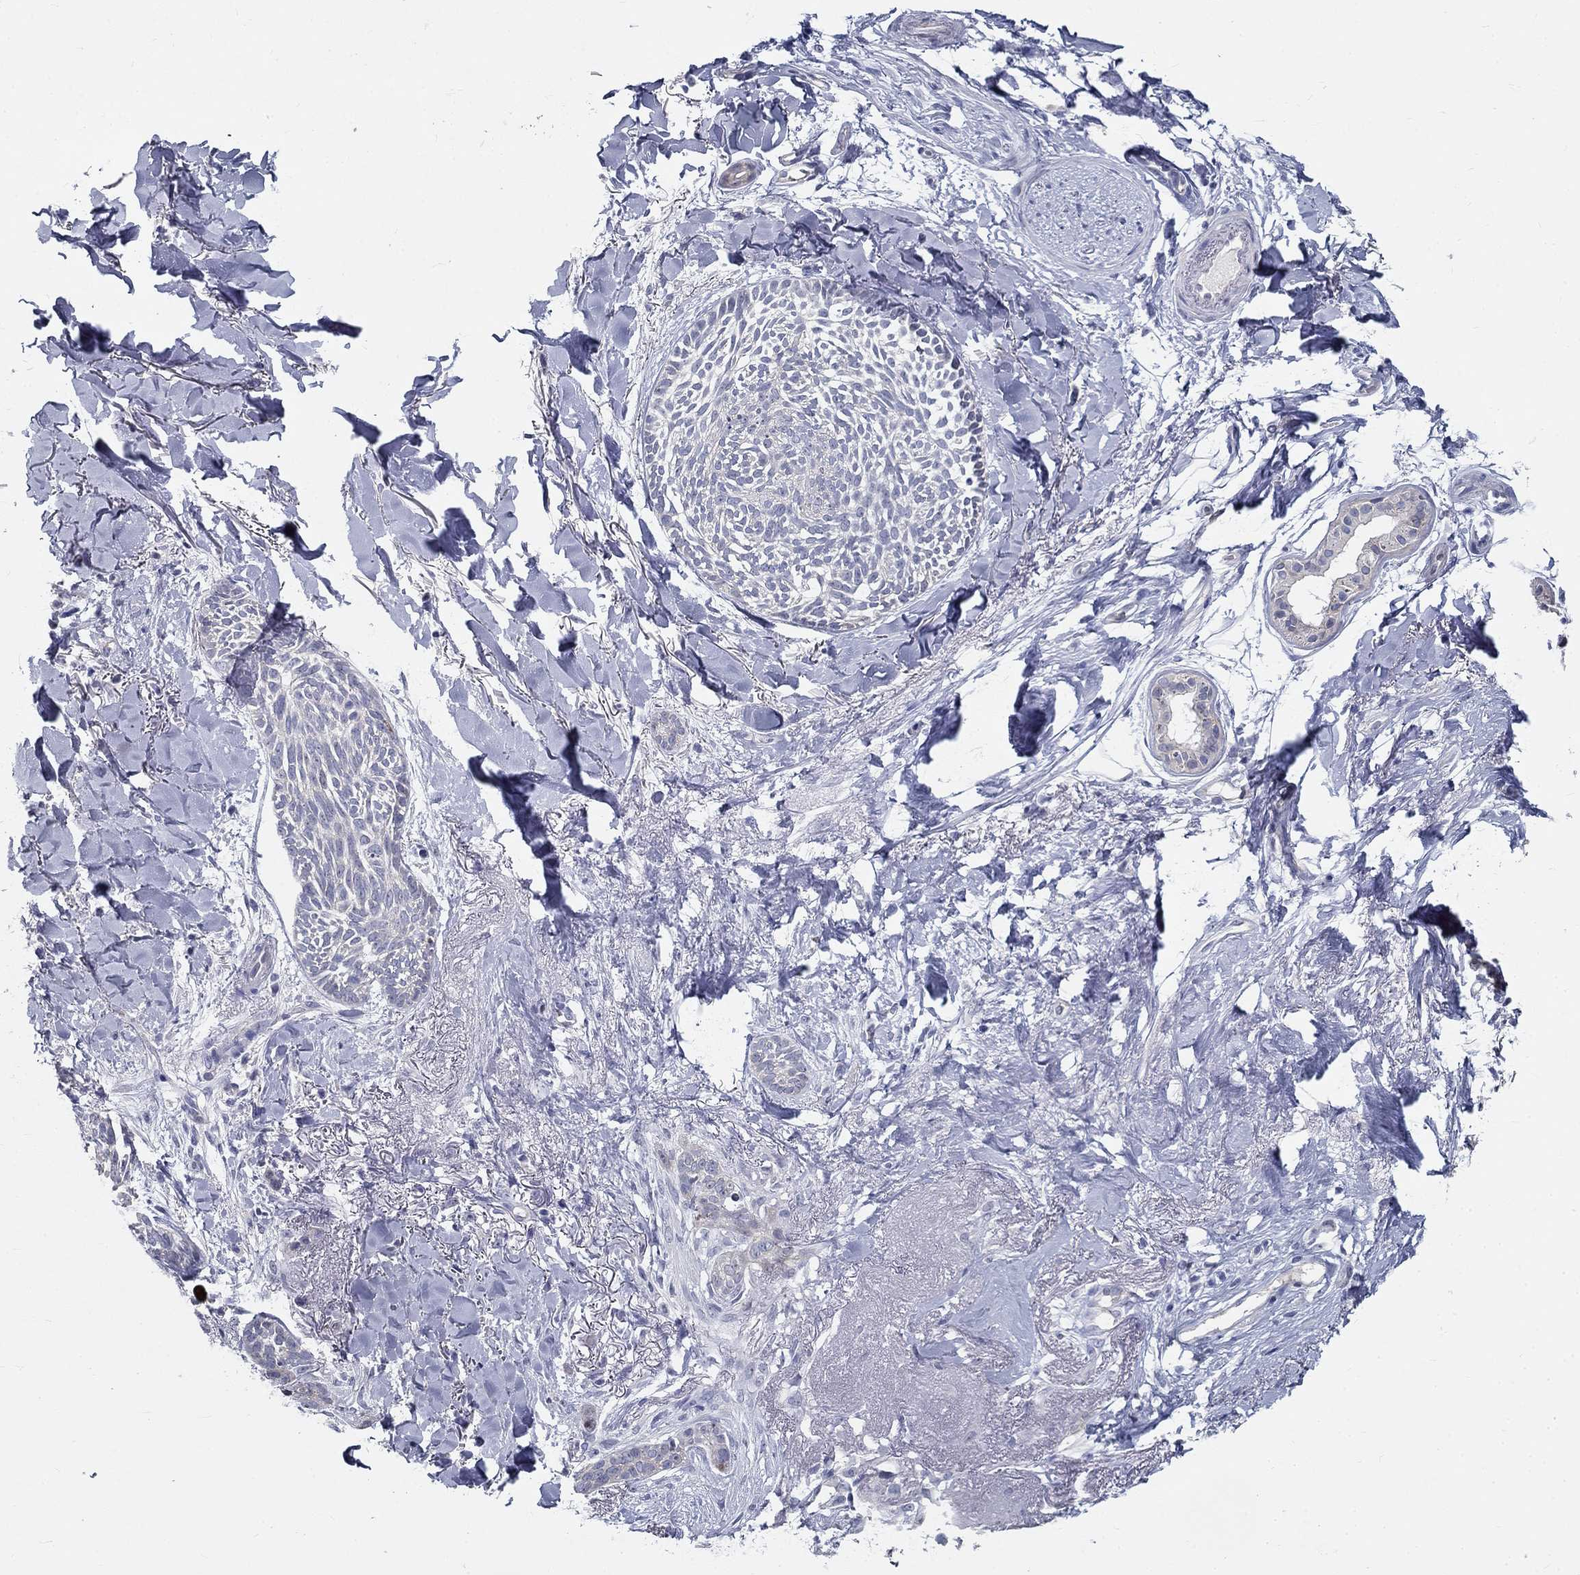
{"staining": {"intensity": "negative", "quantity": "none", "location": "none"}, "tissue": "skin cancer", "cell_type": "Tumor cells", "image_type": "cancer", "snomed": [{"axis": "morphology", "description": "Normal tissue, NOS"}, {"axis": "morphology", "description": "Basal cell carcinoma"}, {"axis": "topography", "description": "Skin"}], "caption": "A histopathology image of human skin basal cell carcinoma is negative for staining in tumor cells. Nuclei are stained in blue.", "gene": "GUCA1A", "patient": {"sex": "male", "age": 84}}